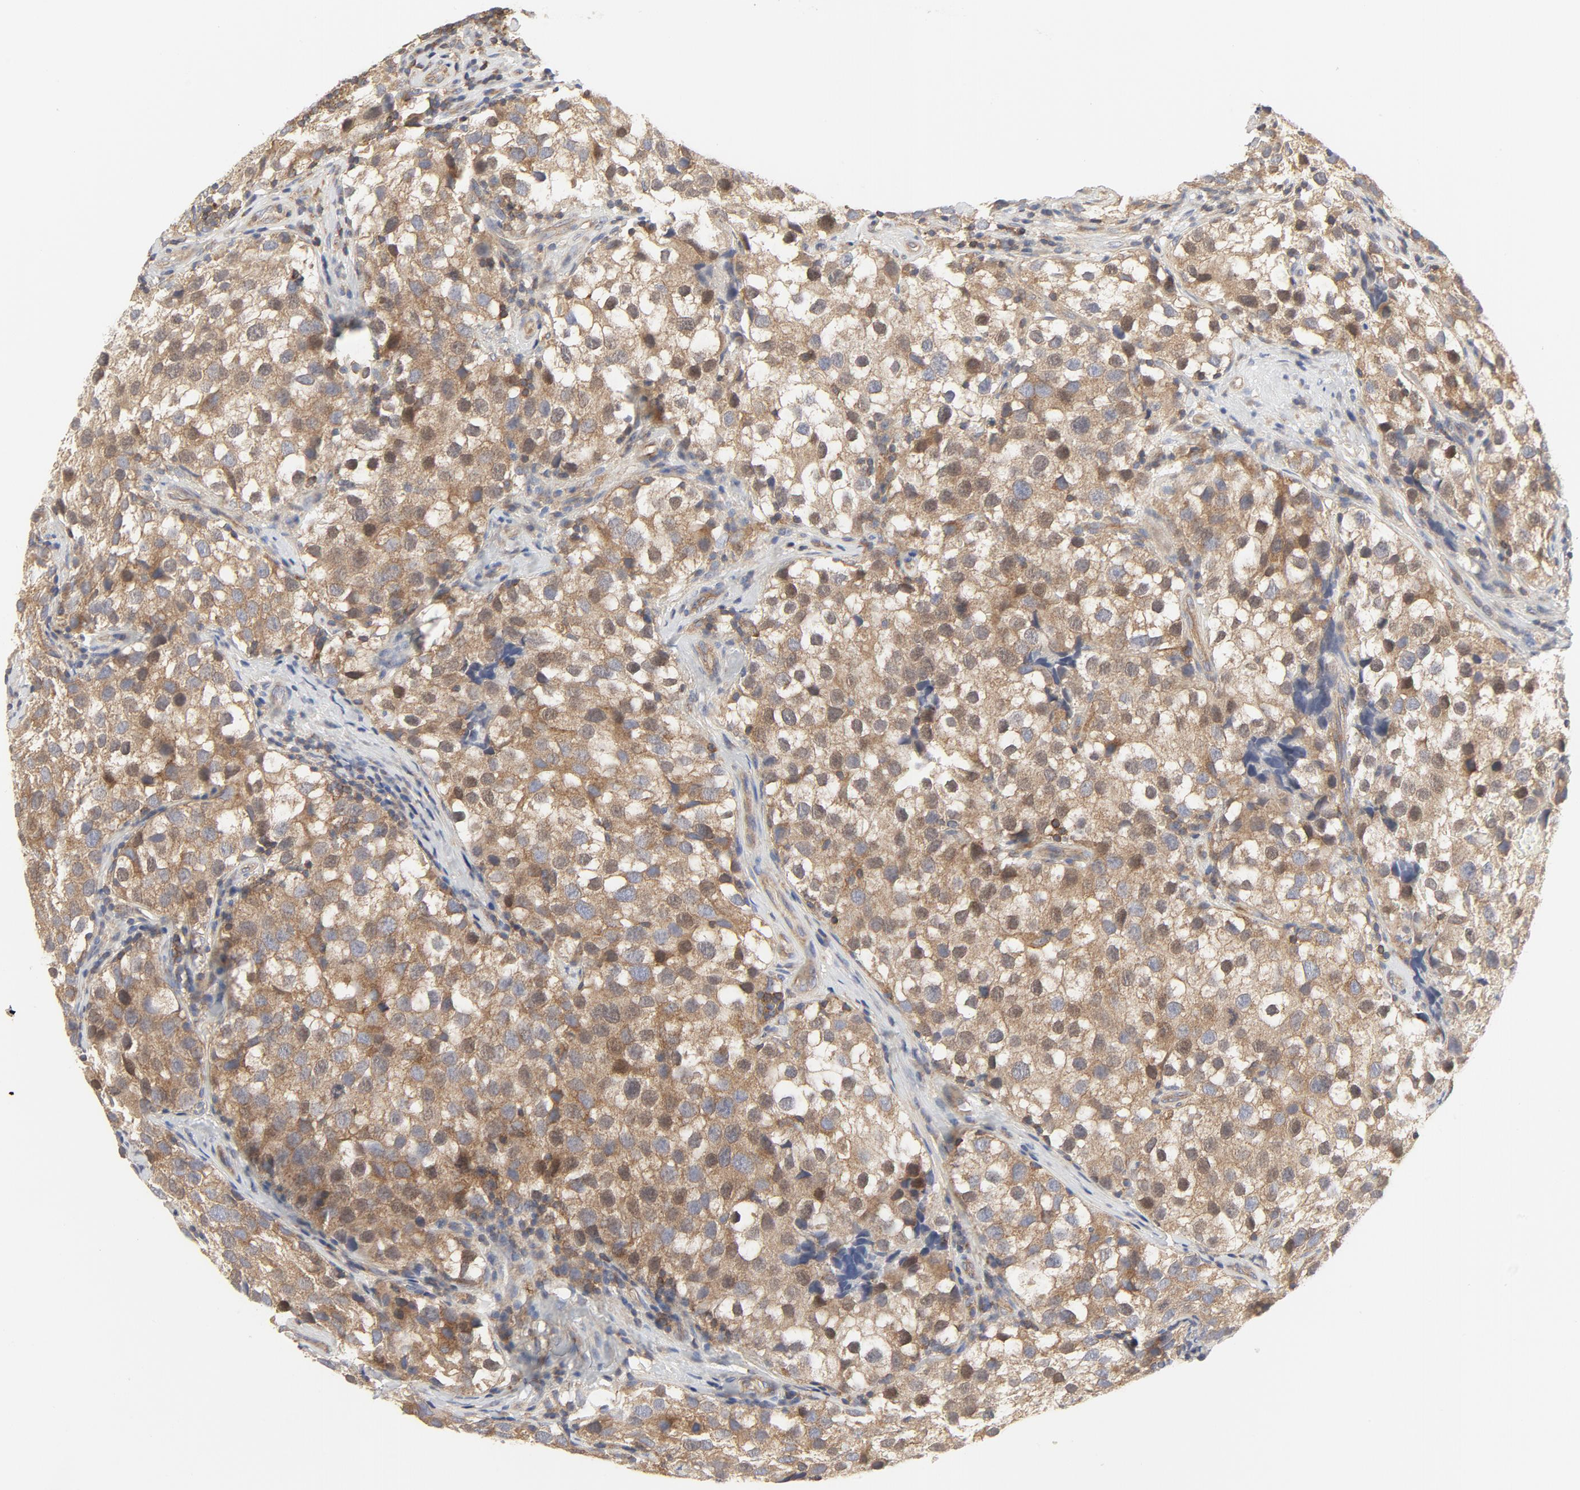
{"staining": {"intensity": "moderate", "quantity": ">75%", "location": "cytoplasmic/membranous,nuclear"}, "tissue": "testis cancer", "cell_type": "Tumor cells", "image_type": "cancer", "snomed": [{"axis": "morphology", "description": "Seminoma, NOS"}, {"axis": "topography", "description": "Testis"}], "caption": "A medium amount of moderate cytoplasmic/membranous and nuclear staining is identified in about >75% of tumor cells in testis cancer (seminoma) tissue.", "gene": "RABEP1", "patient": {"sex": "male", "age": 39}}